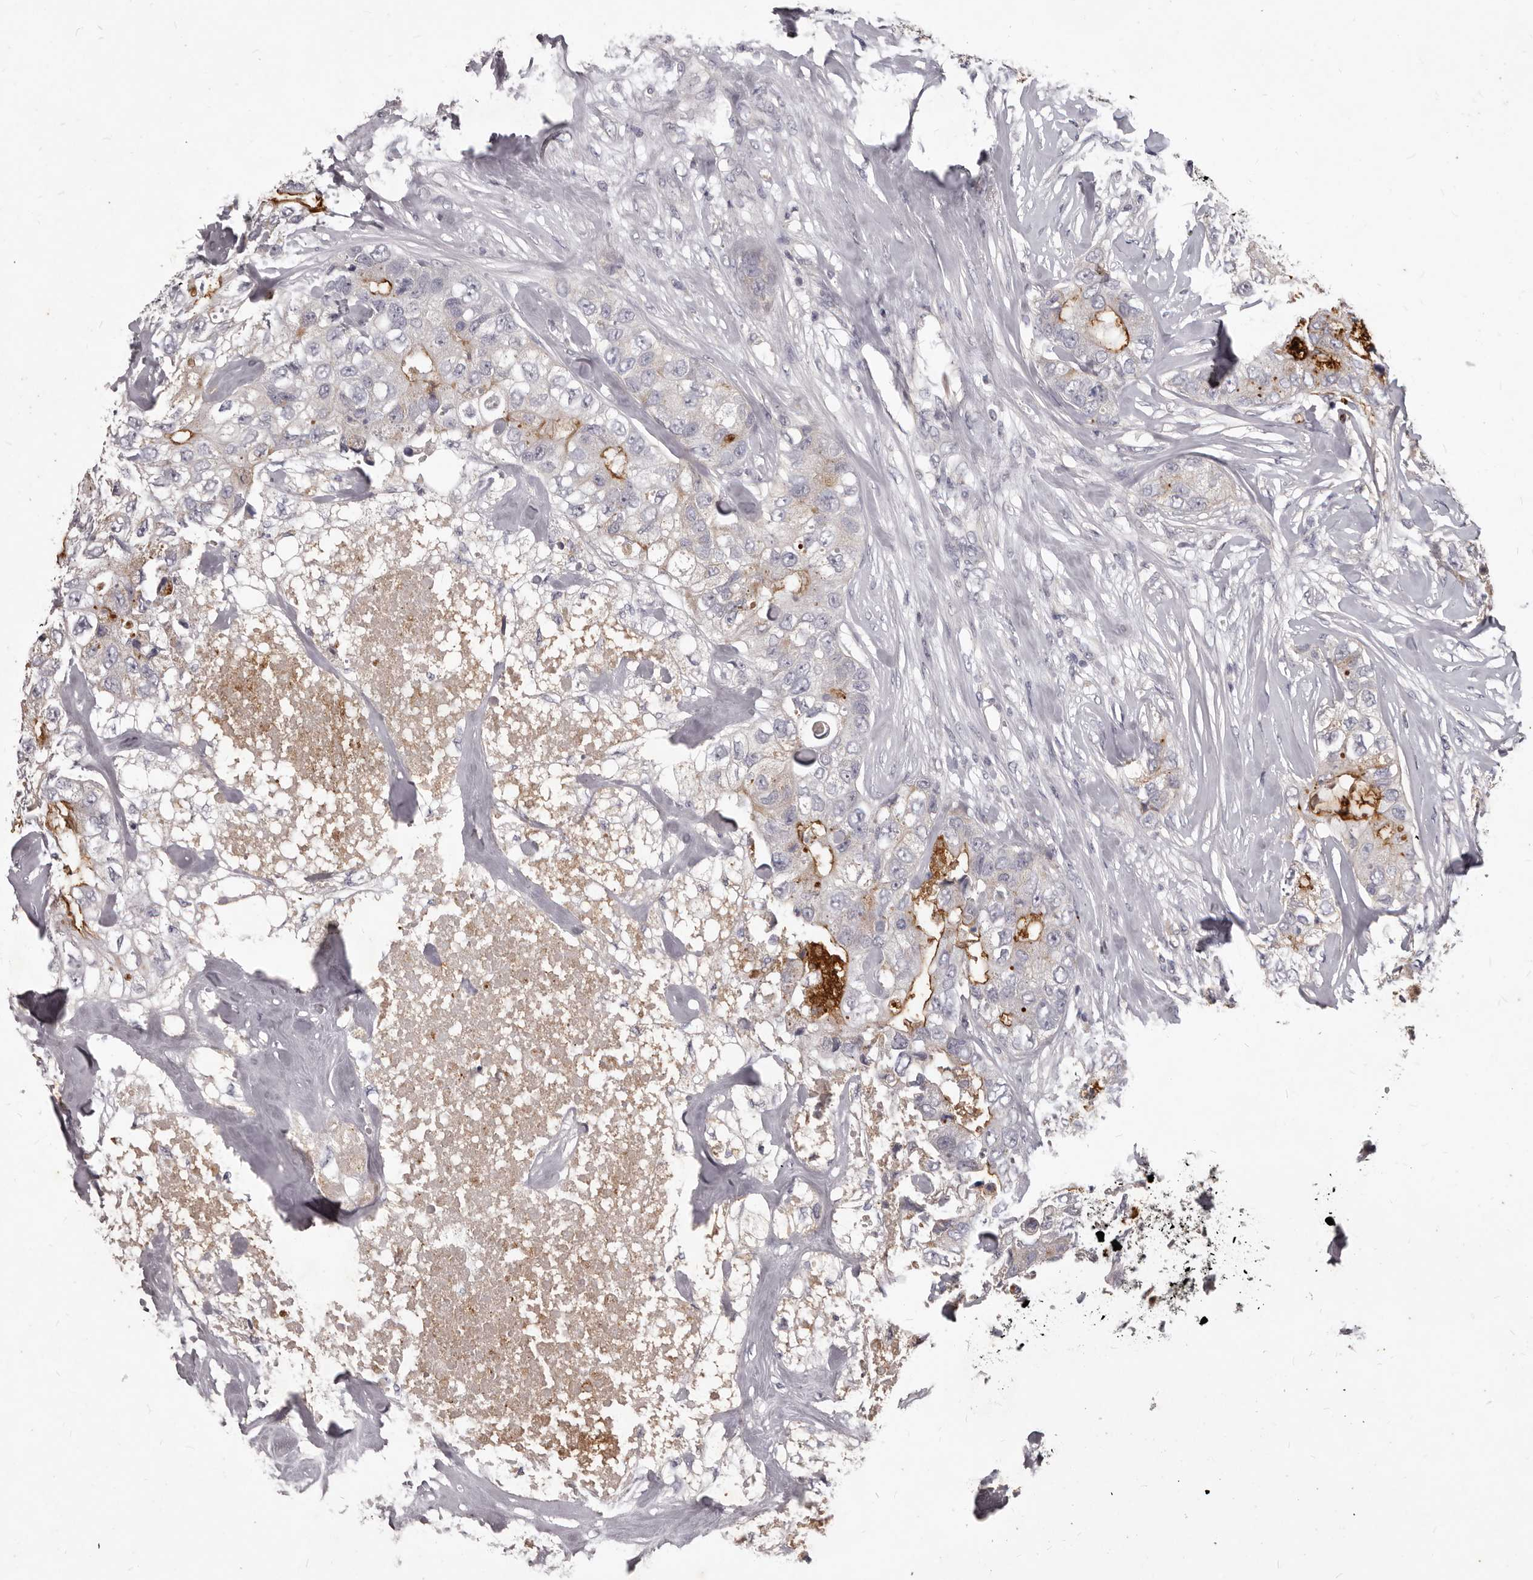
{"staining": {"intensity": "moderate", "quantity": "<25%", "location": "cytoplasmic/membranous"}, "tissue": "breast cancer", "cell_type": "Tumor cells", "image_type": "cancer", "snomed": [{"axis": "morphology", "description": "Duct carcinoma"}, {"axis": "topography", "description": "Breast"}], "caption": "Human breast cancer stained with a brown dye reveals moderate cytoplasmic/membranous positive staining in about <25% of tumor cells.", "gene": "GPRC5C", "patient": {"sex": "female", "age": 62}}